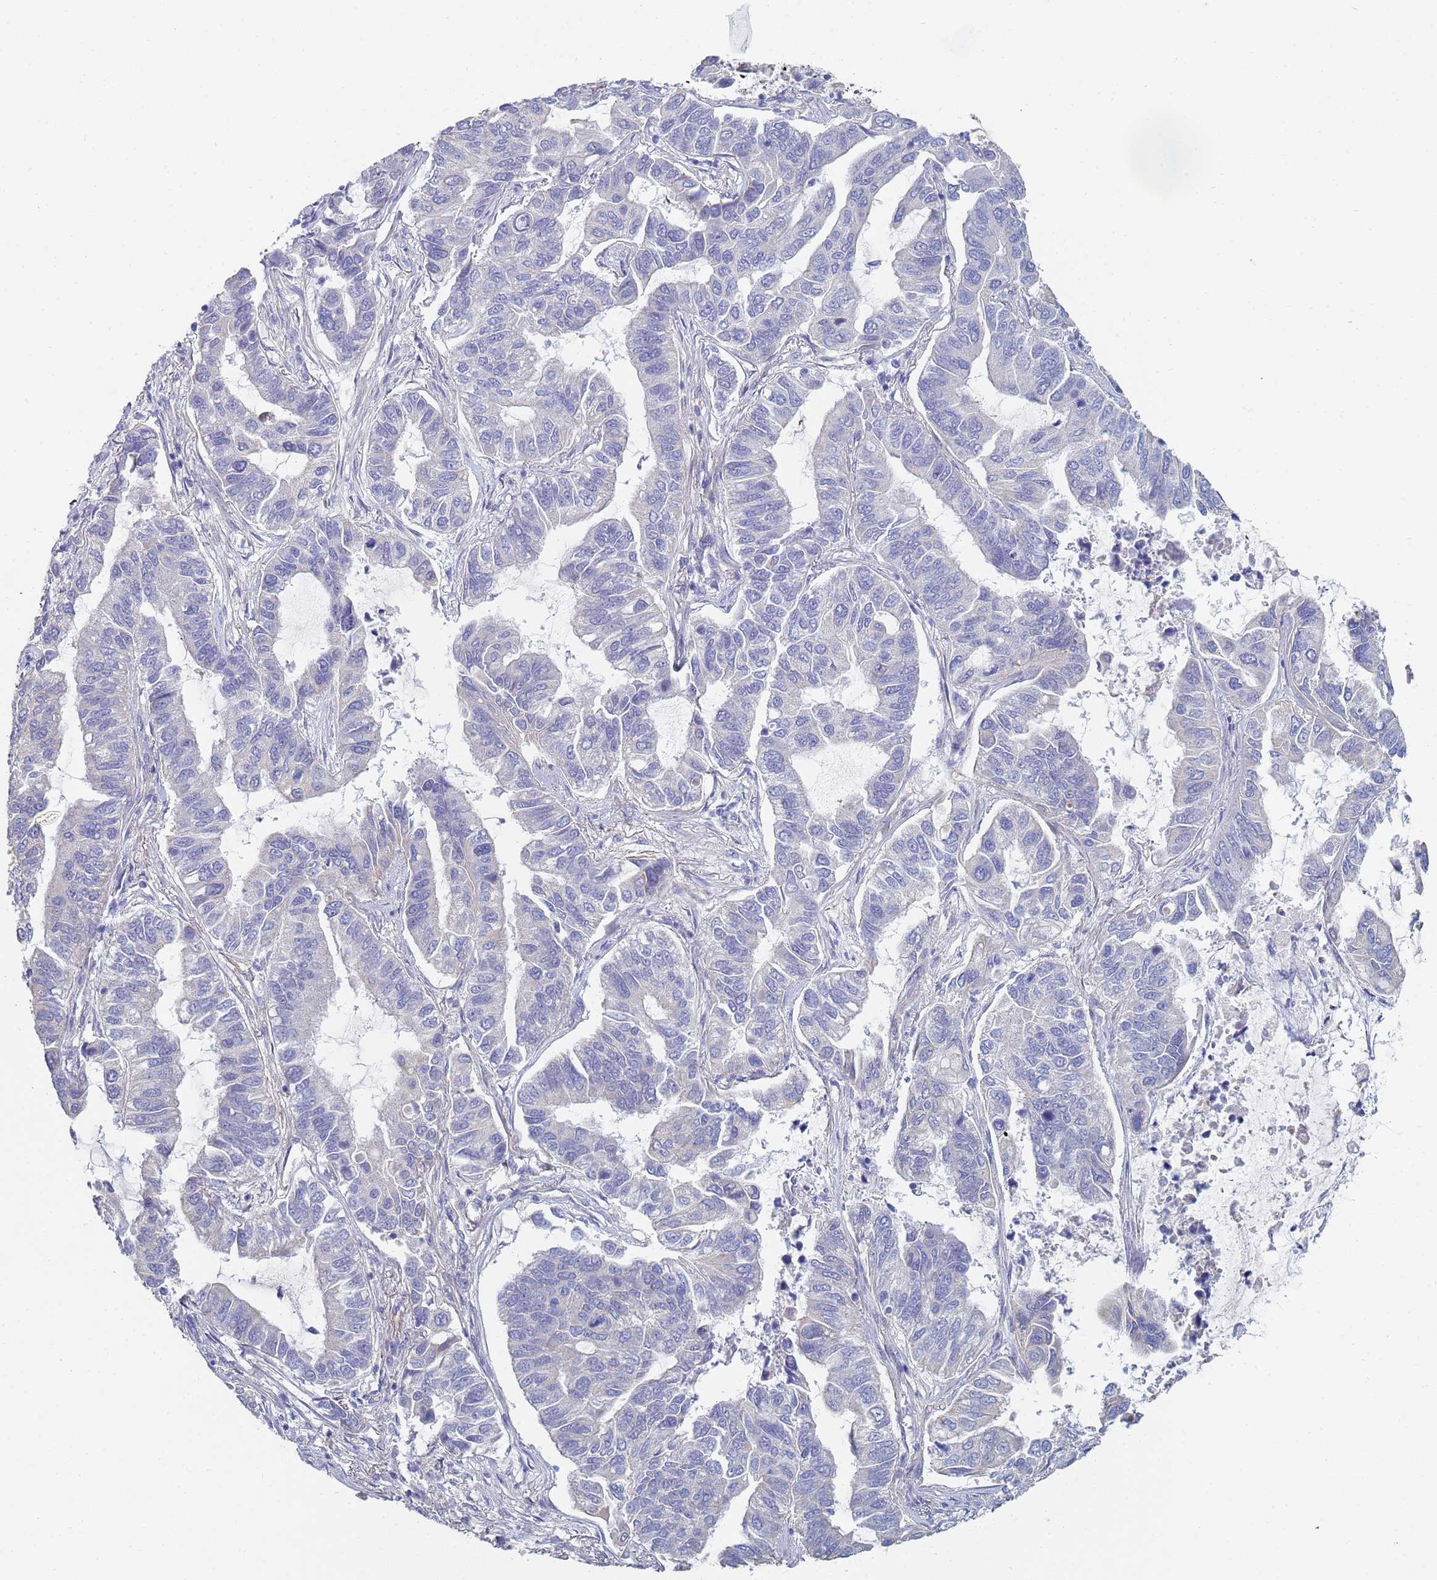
{"staining": {"intensity": "negative", "quantity": "none", "location": "none"}, "tissue": "lung cancer", "cell_type": "Tumor cells", "image_type": "cancer", "snomed": [{"axis": "morphology", "description": "Adenocarcinoma, NOS"}, {"axis": "topography", "description": "Lung"}], "caption": "Immunohistochemical staining of adenocarcinoma (lung) displays no significant positivity in tumor cells.", "gene": "ABCA8", "patient": {"sex": "male", "age": 64}}